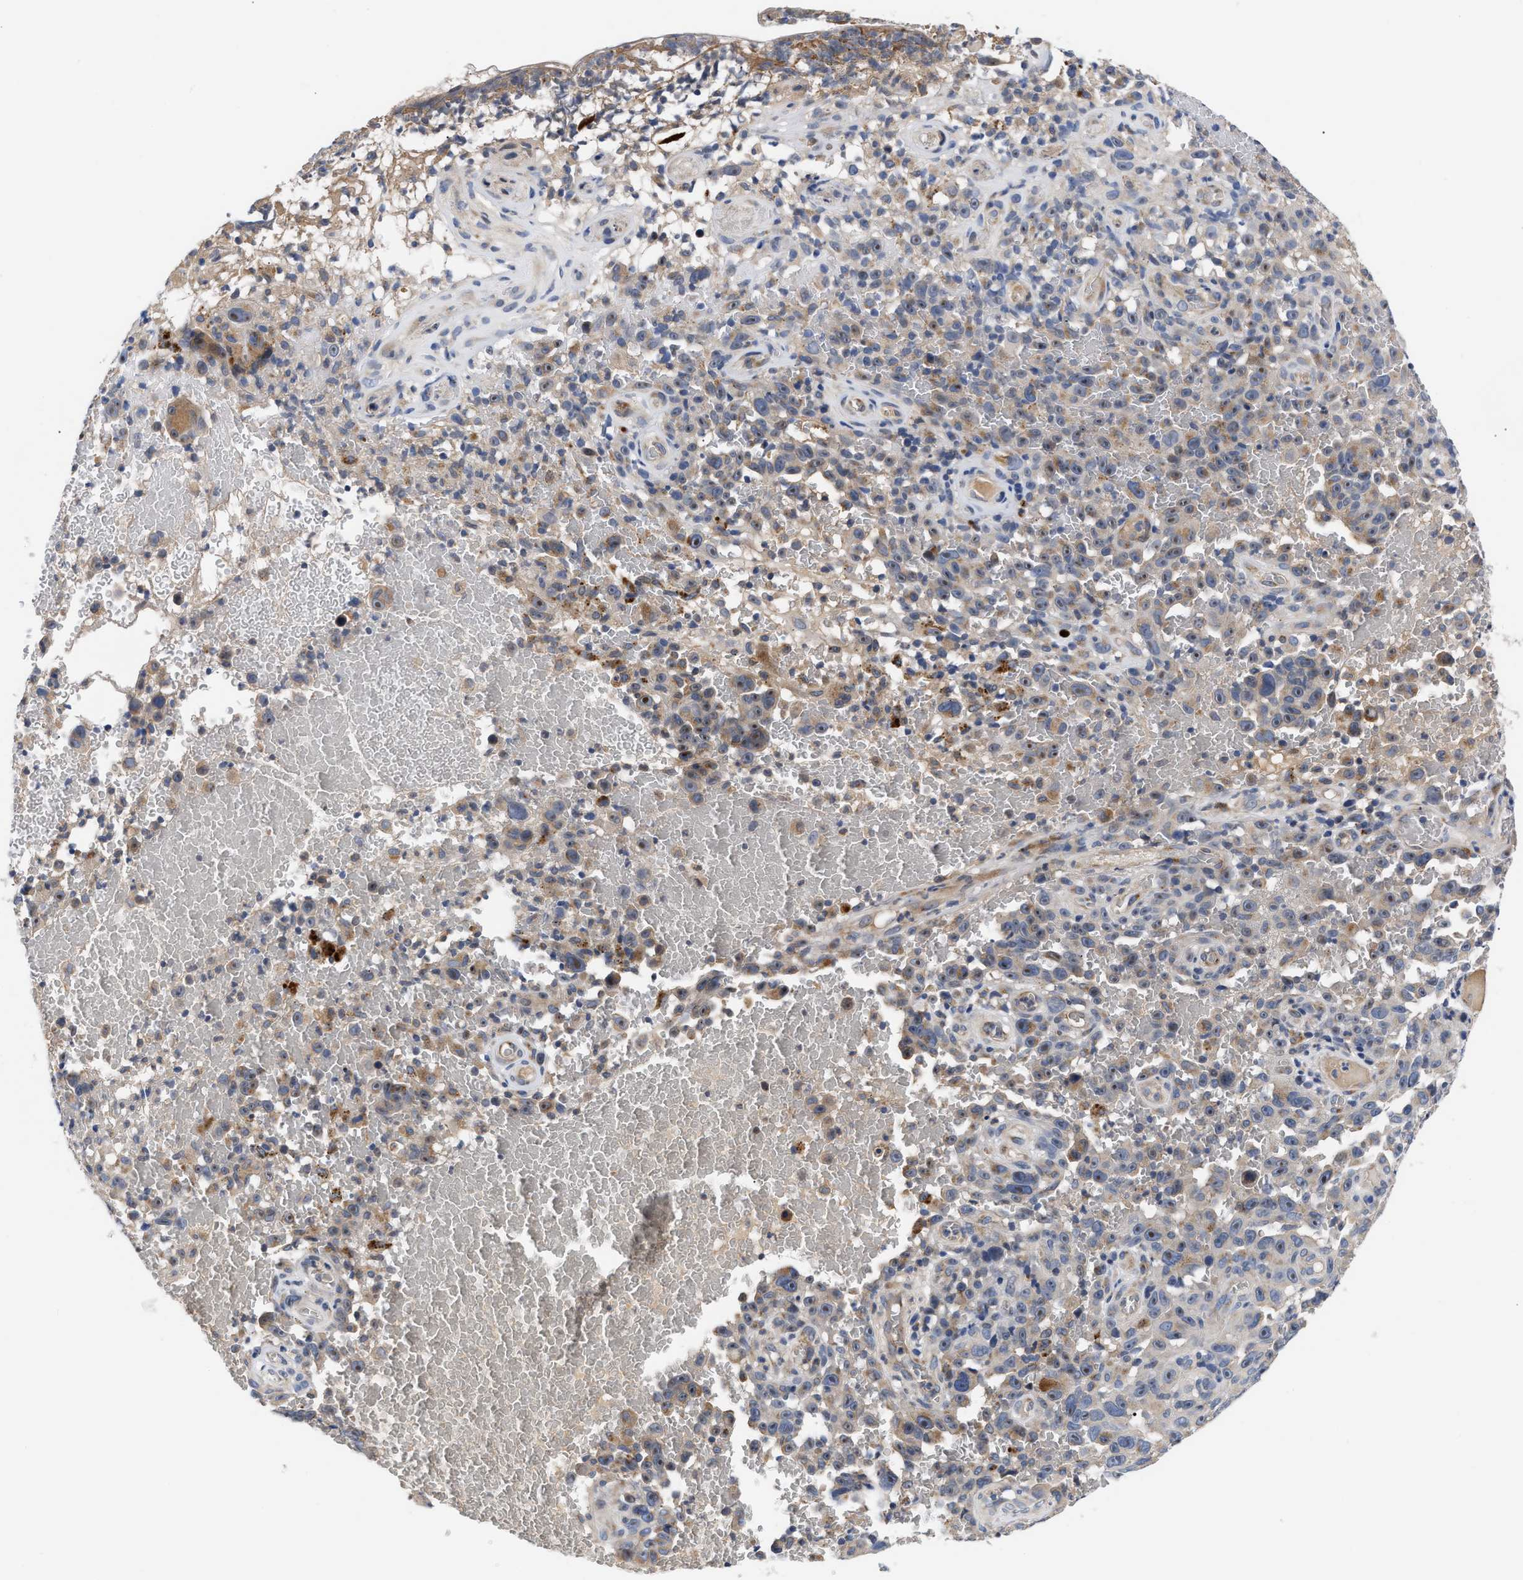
{"staining": {"intensity": "moderate", "quantity": "<25%", "location": "cytoplasmic/membranous"}, "tissue": "melanoma", "cell_type": "Tumor cells", "image_type": "cancer", "snomed": [{"axis": "morphology", "description": "Malignant melanoma, NOS"}, {"axis": "topography", "description": "Skin"}], "caption": "Moderate cytoplasmic/membranous expression is seen in approximately <25% of tumor cells in malignant melanoma.", "gene": "CCDC146", "patient": {"sex": "female", "age": 82}}